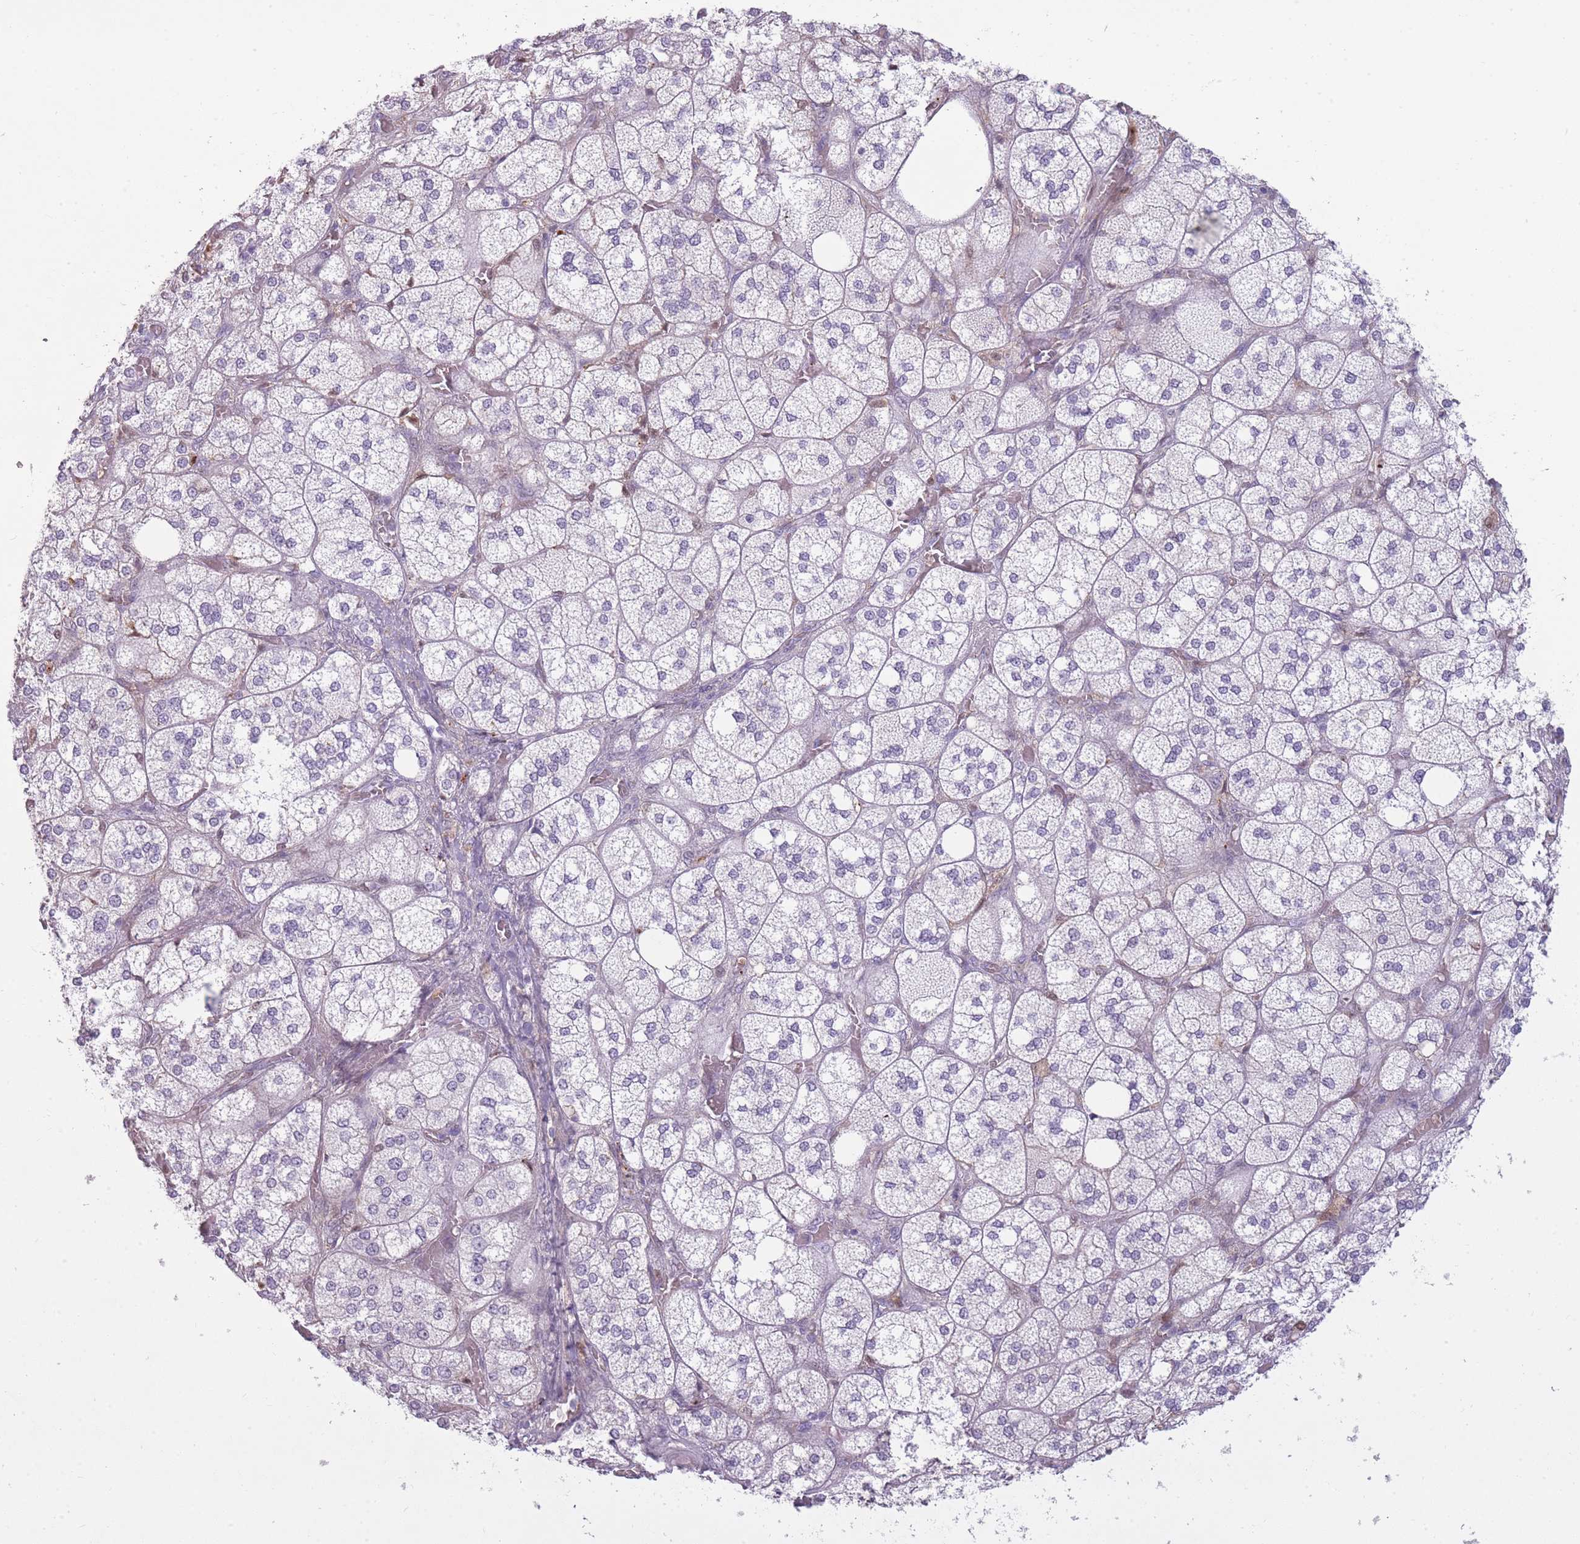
{"staining": {"intensity": "negative", "quantity": "none", "location": "none"}, "tissue": "adrenal gland", "cell_type": "Glandular cells", "image_type": "normal", "snomed": [{"axis": "morphology", "description": "Normal tissue, NOS"}, {"axis": "topography", "description": "Adrenal gland"}], "caption": "A high-resolution histopathology image shows immunohistochemistry (IHC) staining of unremarkable adrenal gland, which exhibits no significant expression in glandular cells.", "gene": "LGALS9B", "patient": {"sex": "male", "age": 61}}